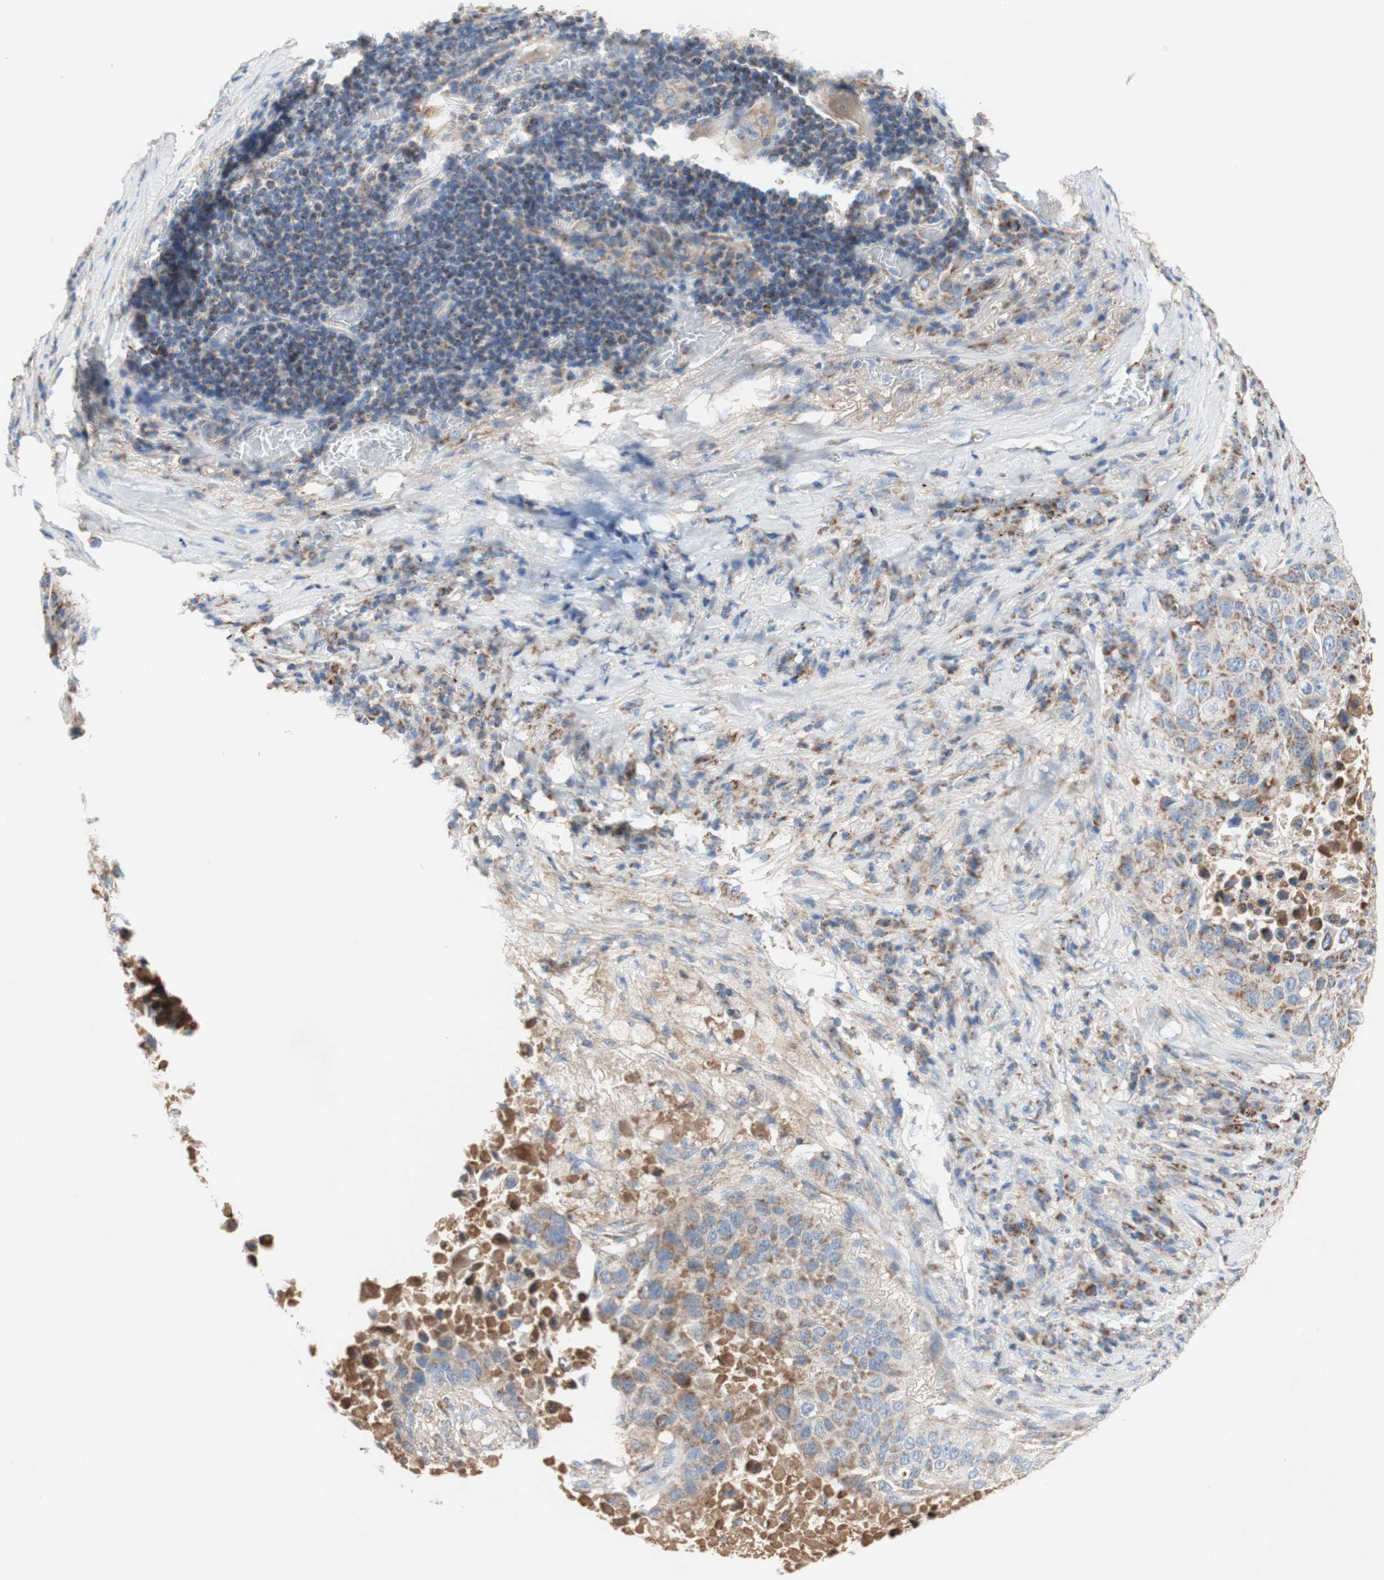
{"staining": {"intensity": "weak", "quantity": "25%-75%", "location": "cytoplasmic/membranous"}, "tissue": "lung cancer", "cell_type": "Tumor cells", "image_type": "cancer", "snomed": [{"axis": "morphology", "description": "Squamous cell carcinoma, NOS"}, {"axis": "topography", "description": "Lung"}], "caption": "Lung squamous cell carcinoma stained with a protein marker displays weak staining in tumor cells.", "gene": "SDHB", "patient": {"sex": "male", "age": 57}}